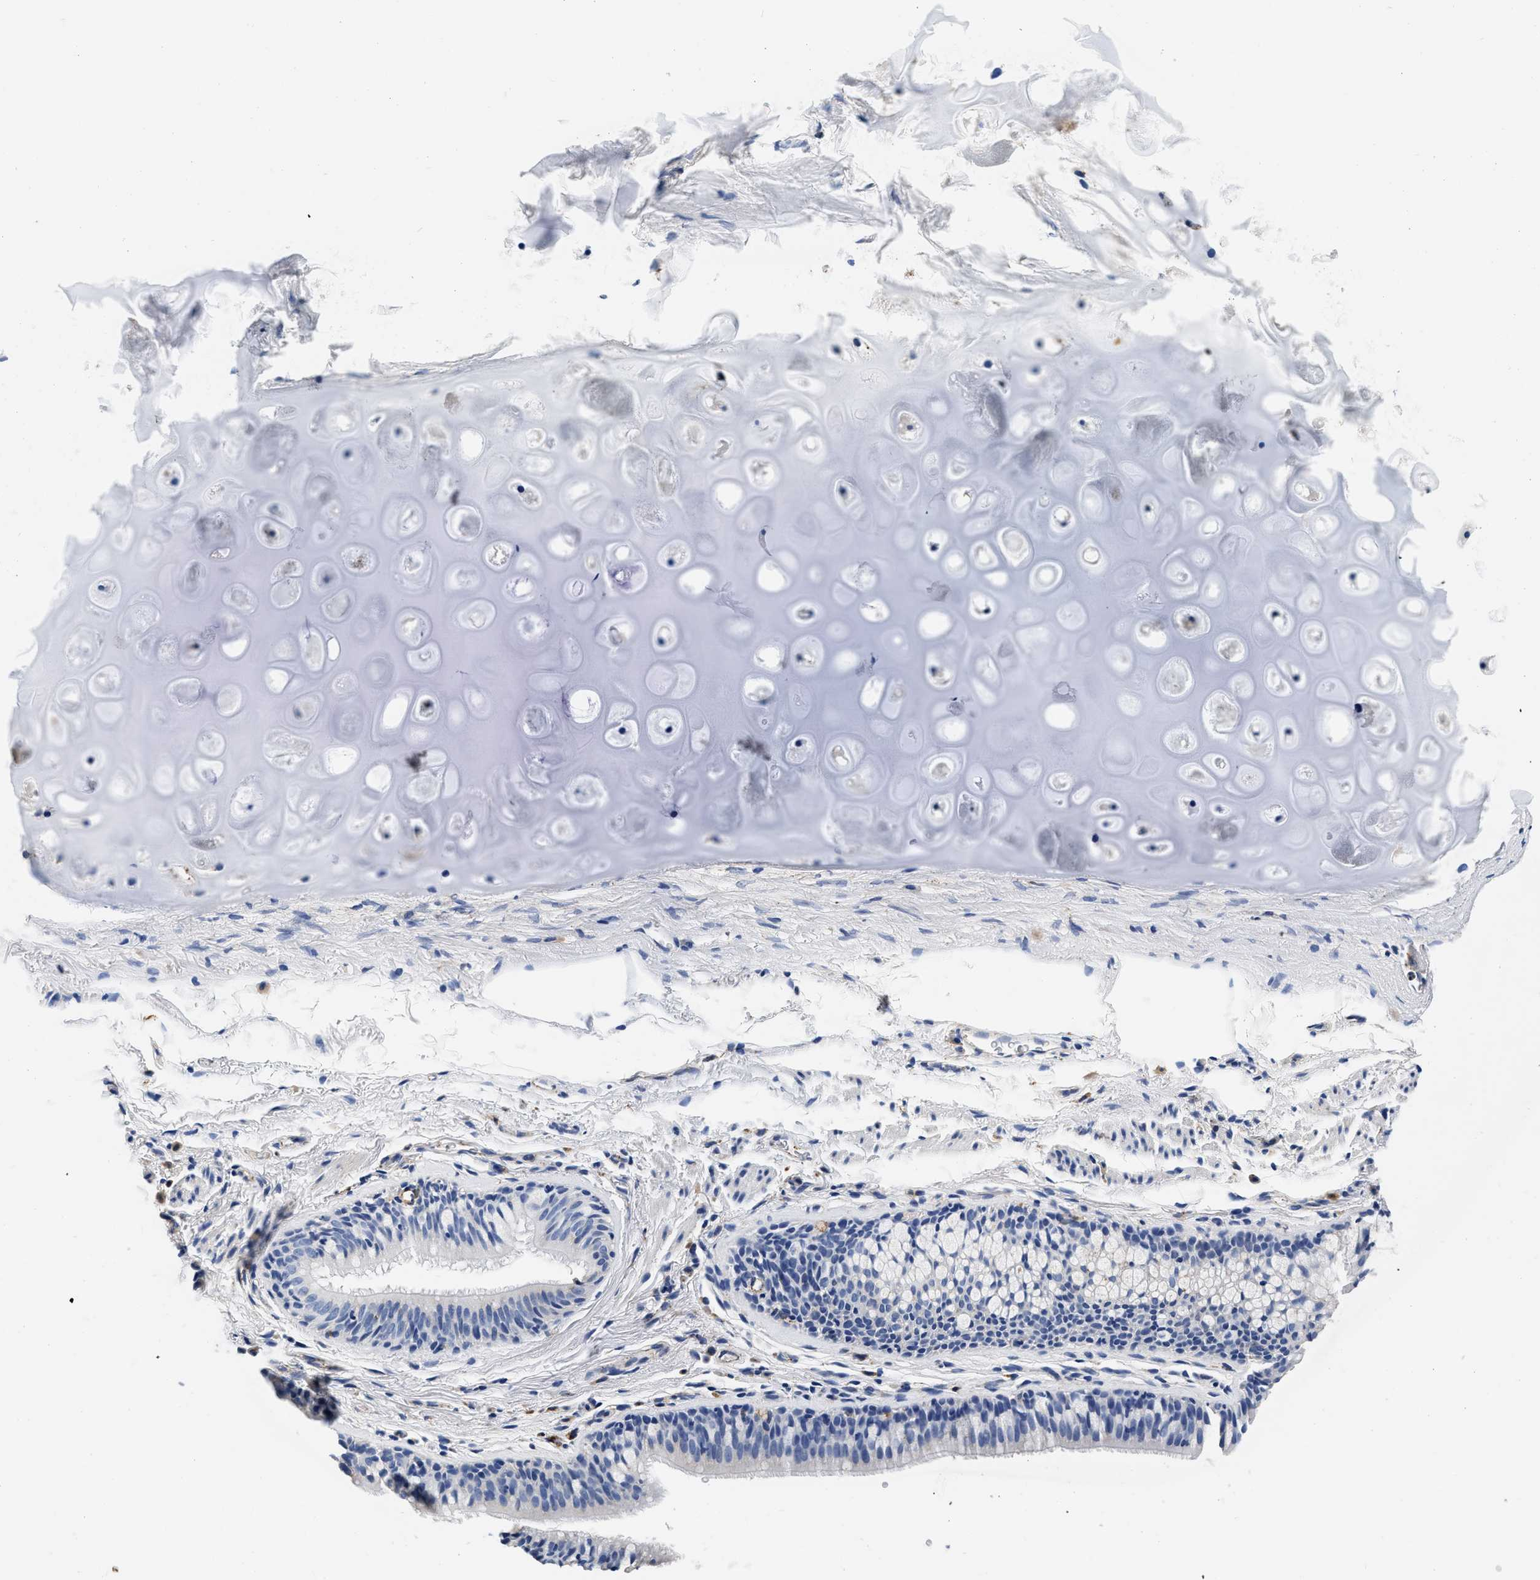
{"staining": {"intensity": "negative", "quantity": "none", "location": "none"}, "tissue": "bronchus", "cell_type": "Respiratory epithelial cells", "image_type": "normal", "snomed": [{"axis": "morphology", "description": "Normal tissue, NOS"}, {"axis": "topography", "description": "Cartilage tissue"}, {"axis": "topography", "description": "Bronchus"}], "caption": "IHC photomicrograph of benign bronchus stained for a protein (brown), which displays no staining in respiratory epithelial cells.", "gene": "GRN", "patient": {"sex": "female", "age": 53}}